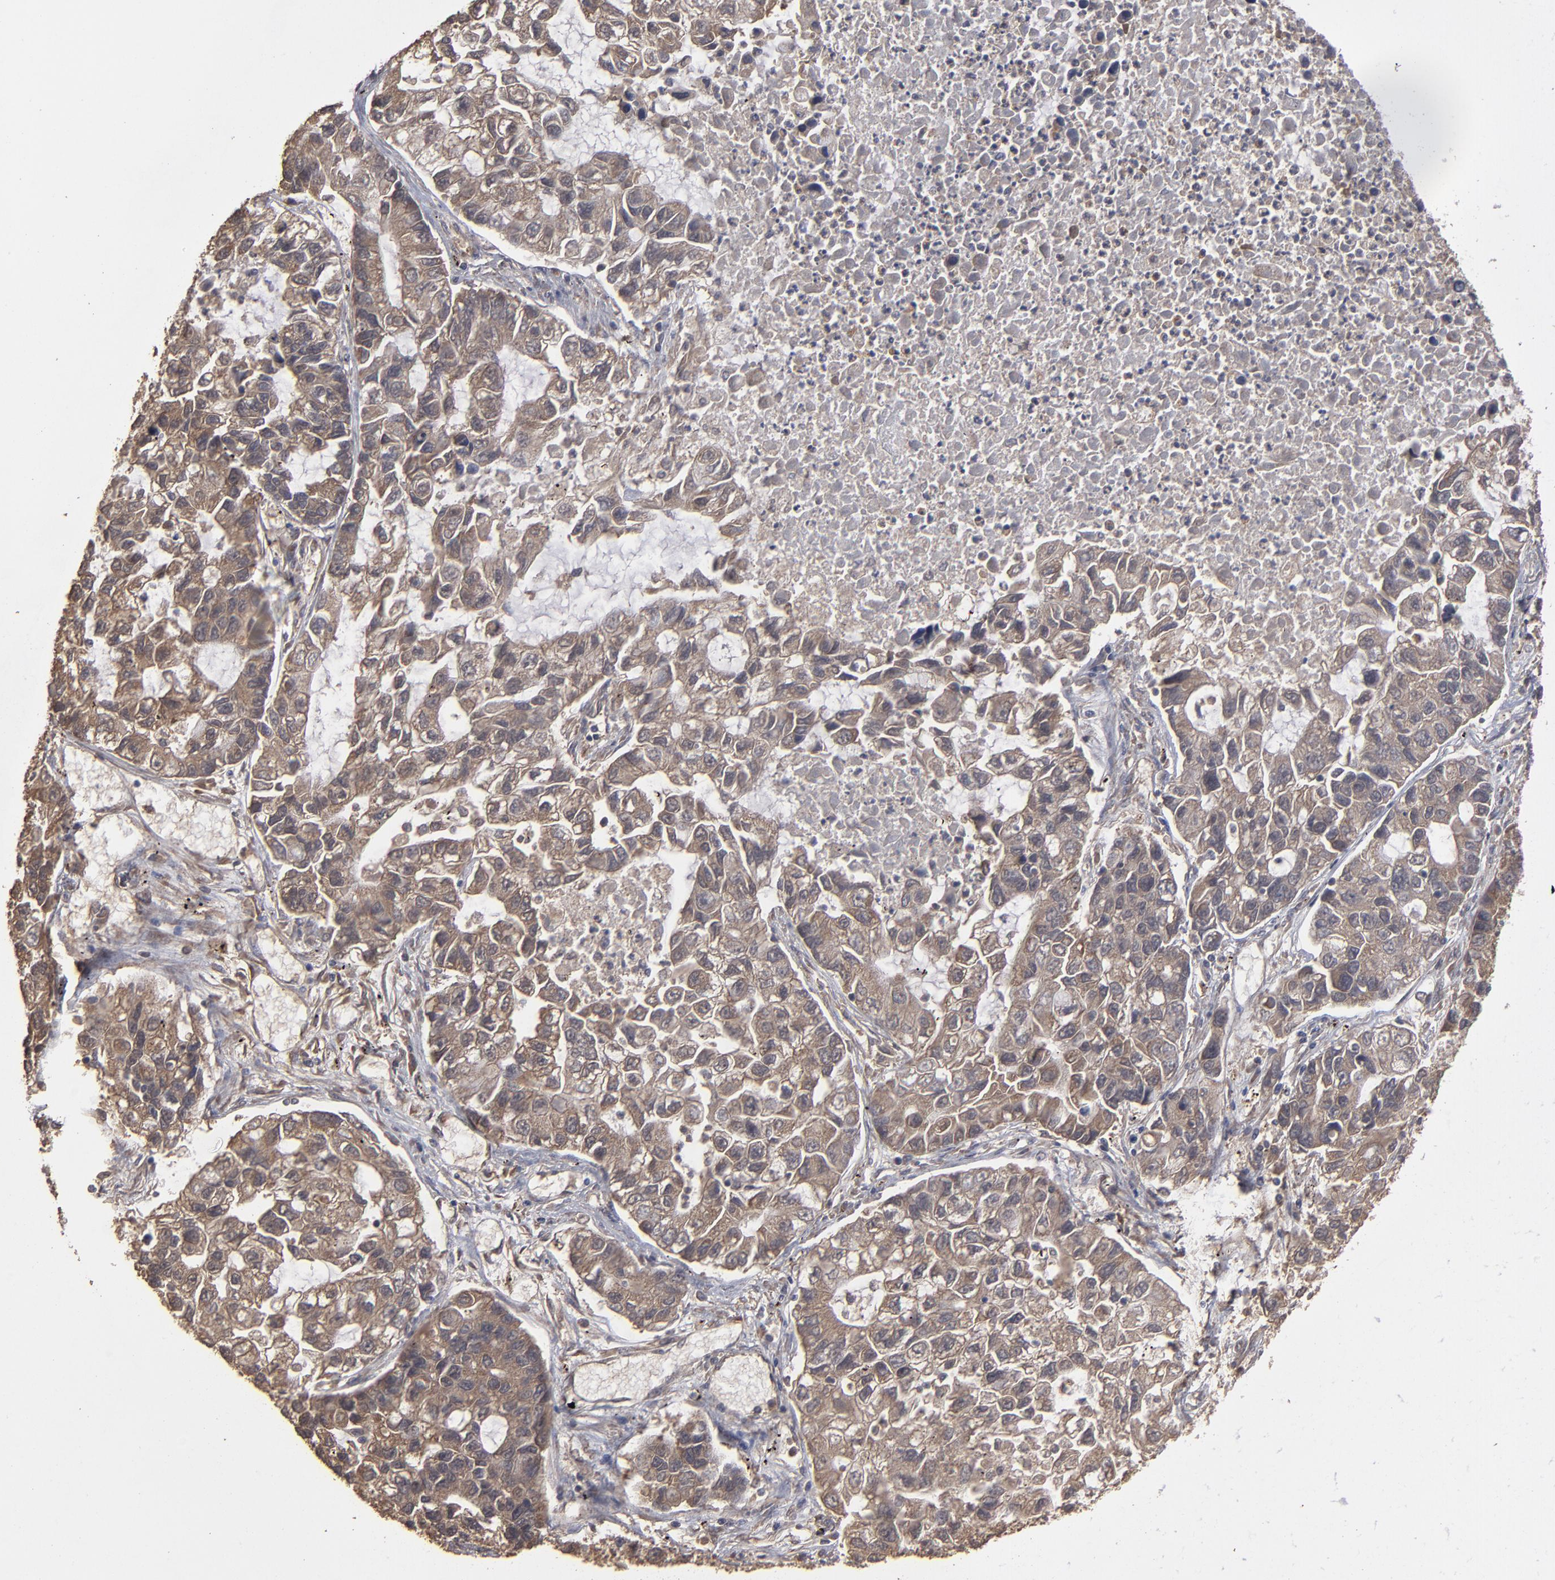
{"staining": {"intensity": "weak", "quantity": ">75%", "location": "cytoplasmic/membranous"}, "tissue": "lung cancer", "cell_type": "Tumor cells", "image_type": "cancer", "snomed": [{"axis": "morphology", "description": "Adenocarcinoma, NOS"}, {"axis": "topography", "description": "Lung"}], "caption": "Immunohistochemical staining of human lung adenocarcinoma demonstrates low levels of weak cytoplasmic/membranous expression in about >75% of tumor cells. Nuclei are stained in blue.", "gene": "MMP2", "patient": {"sex": "female", "age": 51}}